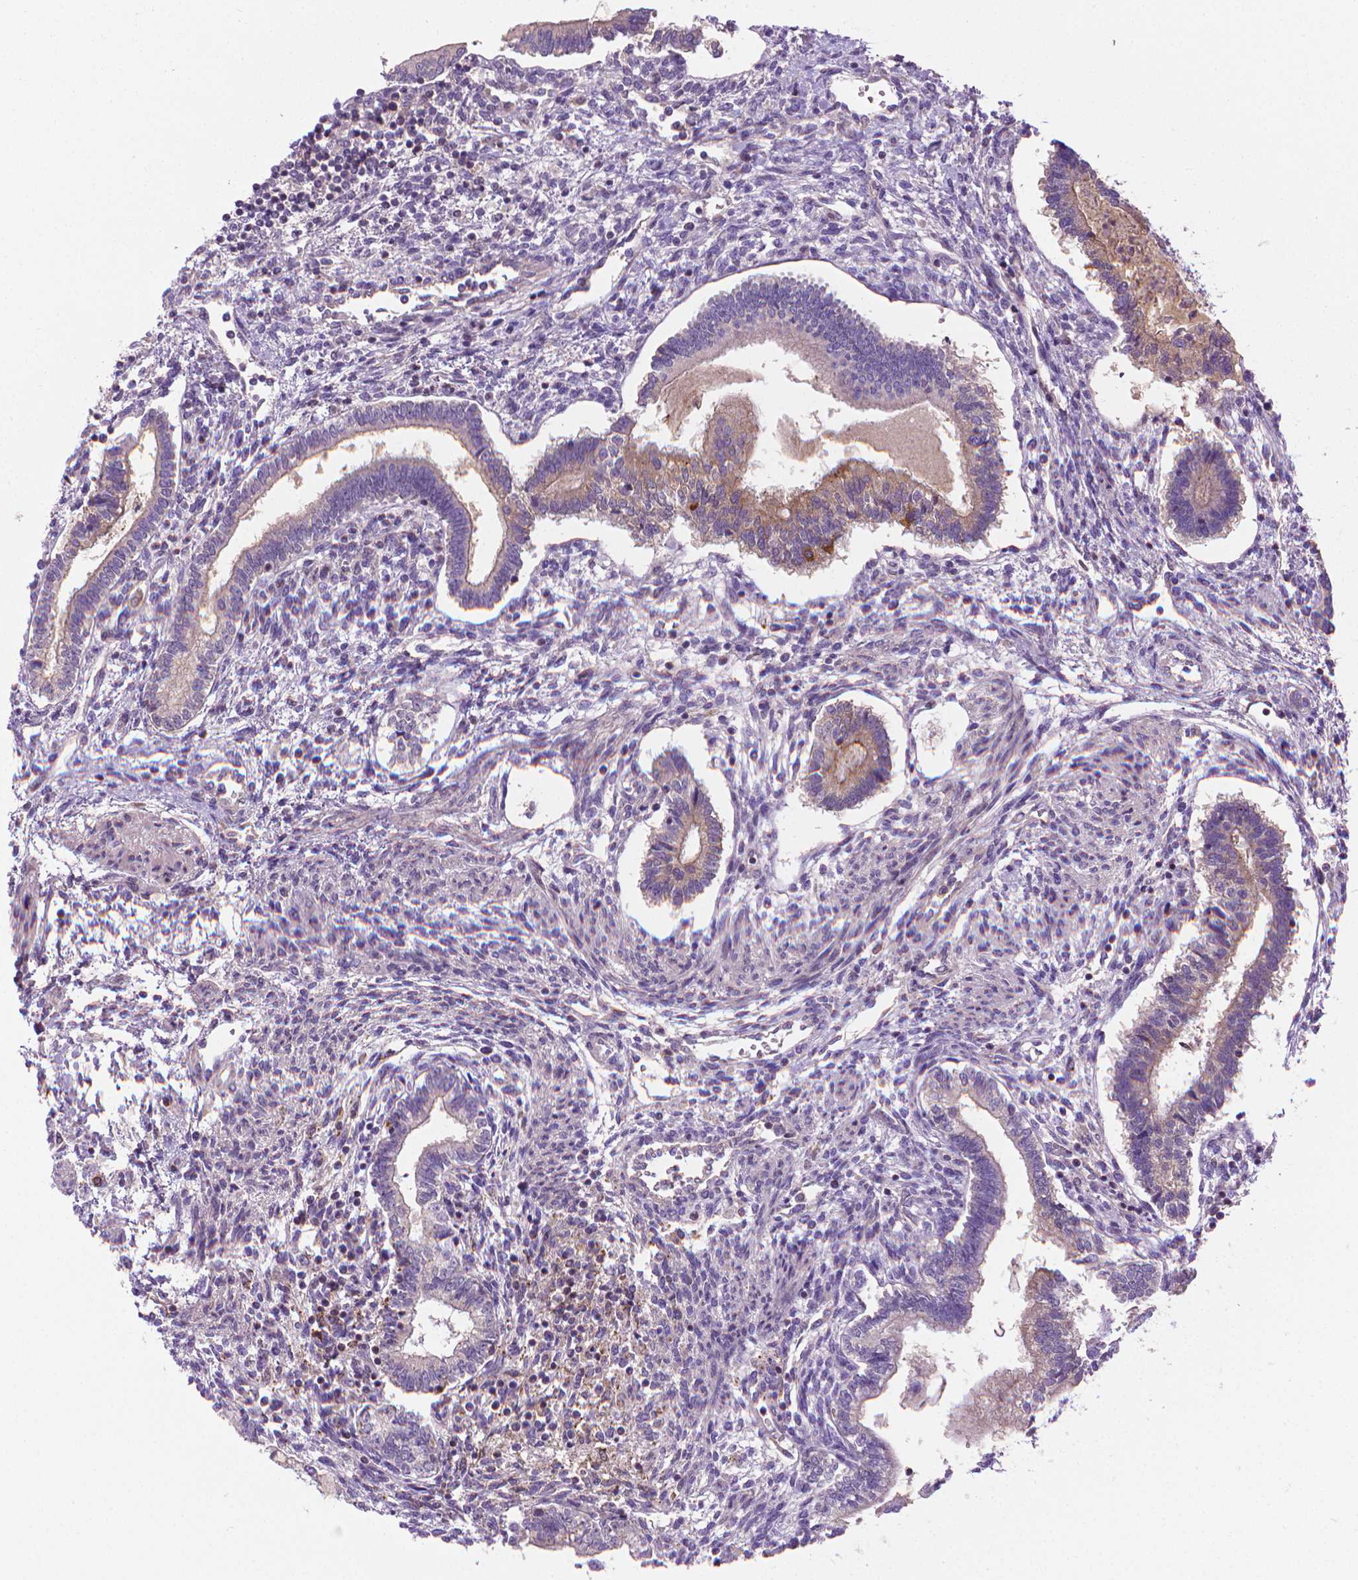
{"staining": {"intensity": "weak", "quantity": "25%-75%", "location": "cytoplasmic/membranous"}, "tissue": "testis cancer", "cell_type": "Tumor cells", "image_type": "cancer", "snomed": [{"axis": "morphology", "description": "Carcinoma, Embryonal, NOS"}, {"axis": "topography", "description": "Testis"}], "caption": "Immunohistochemistry of human testis embryonal carcinoma demonstrates low levels of weak cytoplasmic/membranous expression in about 25%-75% of tumor cells.", "gene": "SLC51B", "patient": {"sex": "male", "age": 37}}